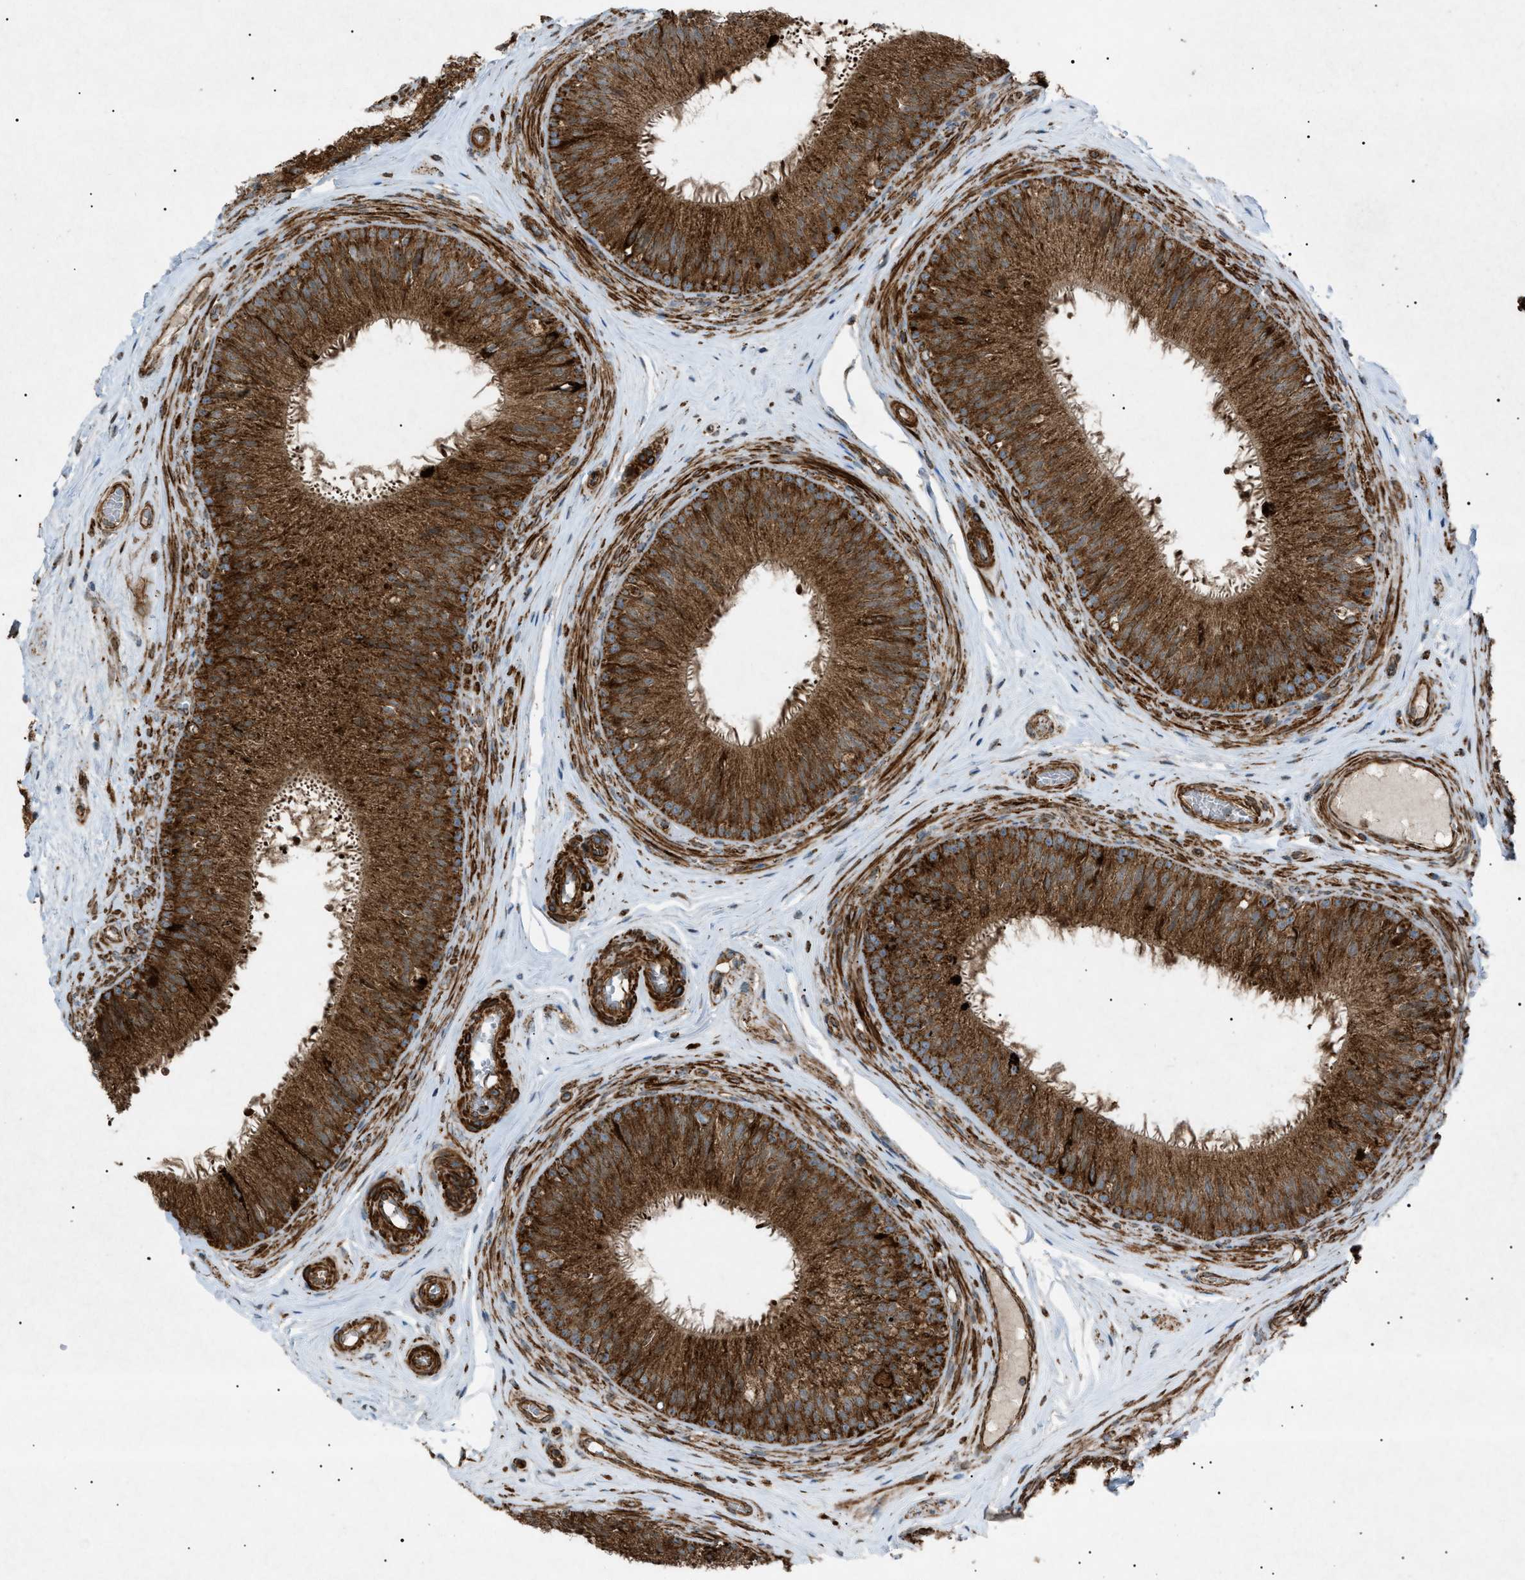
{"staining": {"intensity": "strong", "quantity": ">75%", "location": "cytoplasmic/membranous"}, "tissue": "epididymis", "cell_type": "Glandular cells", "image_type": "normal", "snomed": [{"axis": "morphology", "description": "Normal tissue, NOS"}, {"axis": "topography", "description": "Testis"}, {"axis": "topography", "description": "Epididymis"}], "caption": "Benign epididymis demonstrates strong cytoplasmic/membranous positivity in about >75% of glandular cells.", "gene": "C1GALT1C1", "patient": {"sex": "male", "age": 36}}